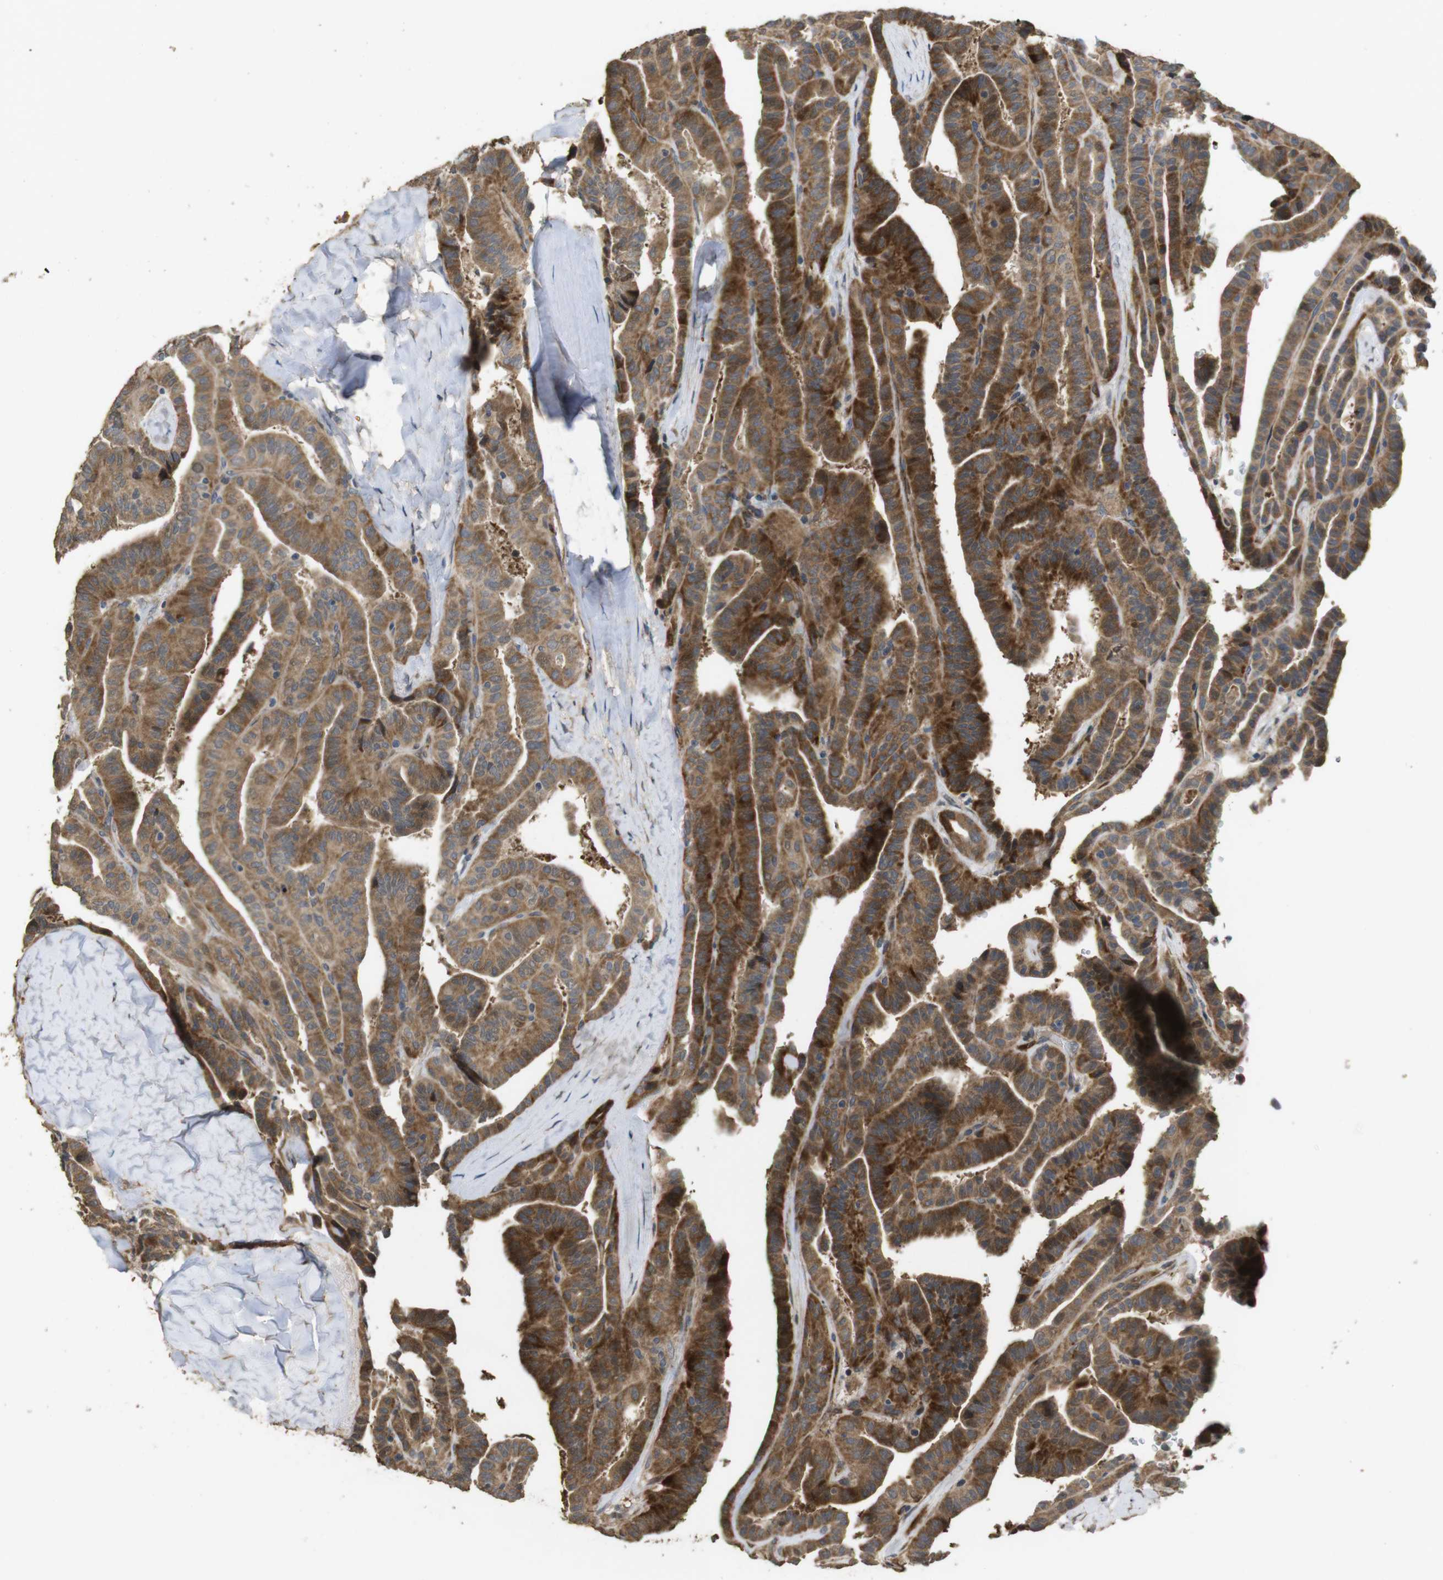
{"staining": {"intensity": "strong", "quantity": ">75%", "location": "cytoplasmic/membranous,nuclear"}, "tissue": "thyroid cancer", "cell_type": "Tumor cells", "image_type": "cancer", "snomed": [{"axis": "morphology", "description": "Papillary adenocarcinoma, NOS"}, {"axis": "topography", "description": "Thyroid gland"}], "caption": "The micrograph demonstrates staining of thyroid cancer, revealing strong cytoplasmic/membranous and nuclear protein staining (brown color) within tumor cells.", "gene": "PCDHB10", "patient": {"sex": "male", "age": 77}}